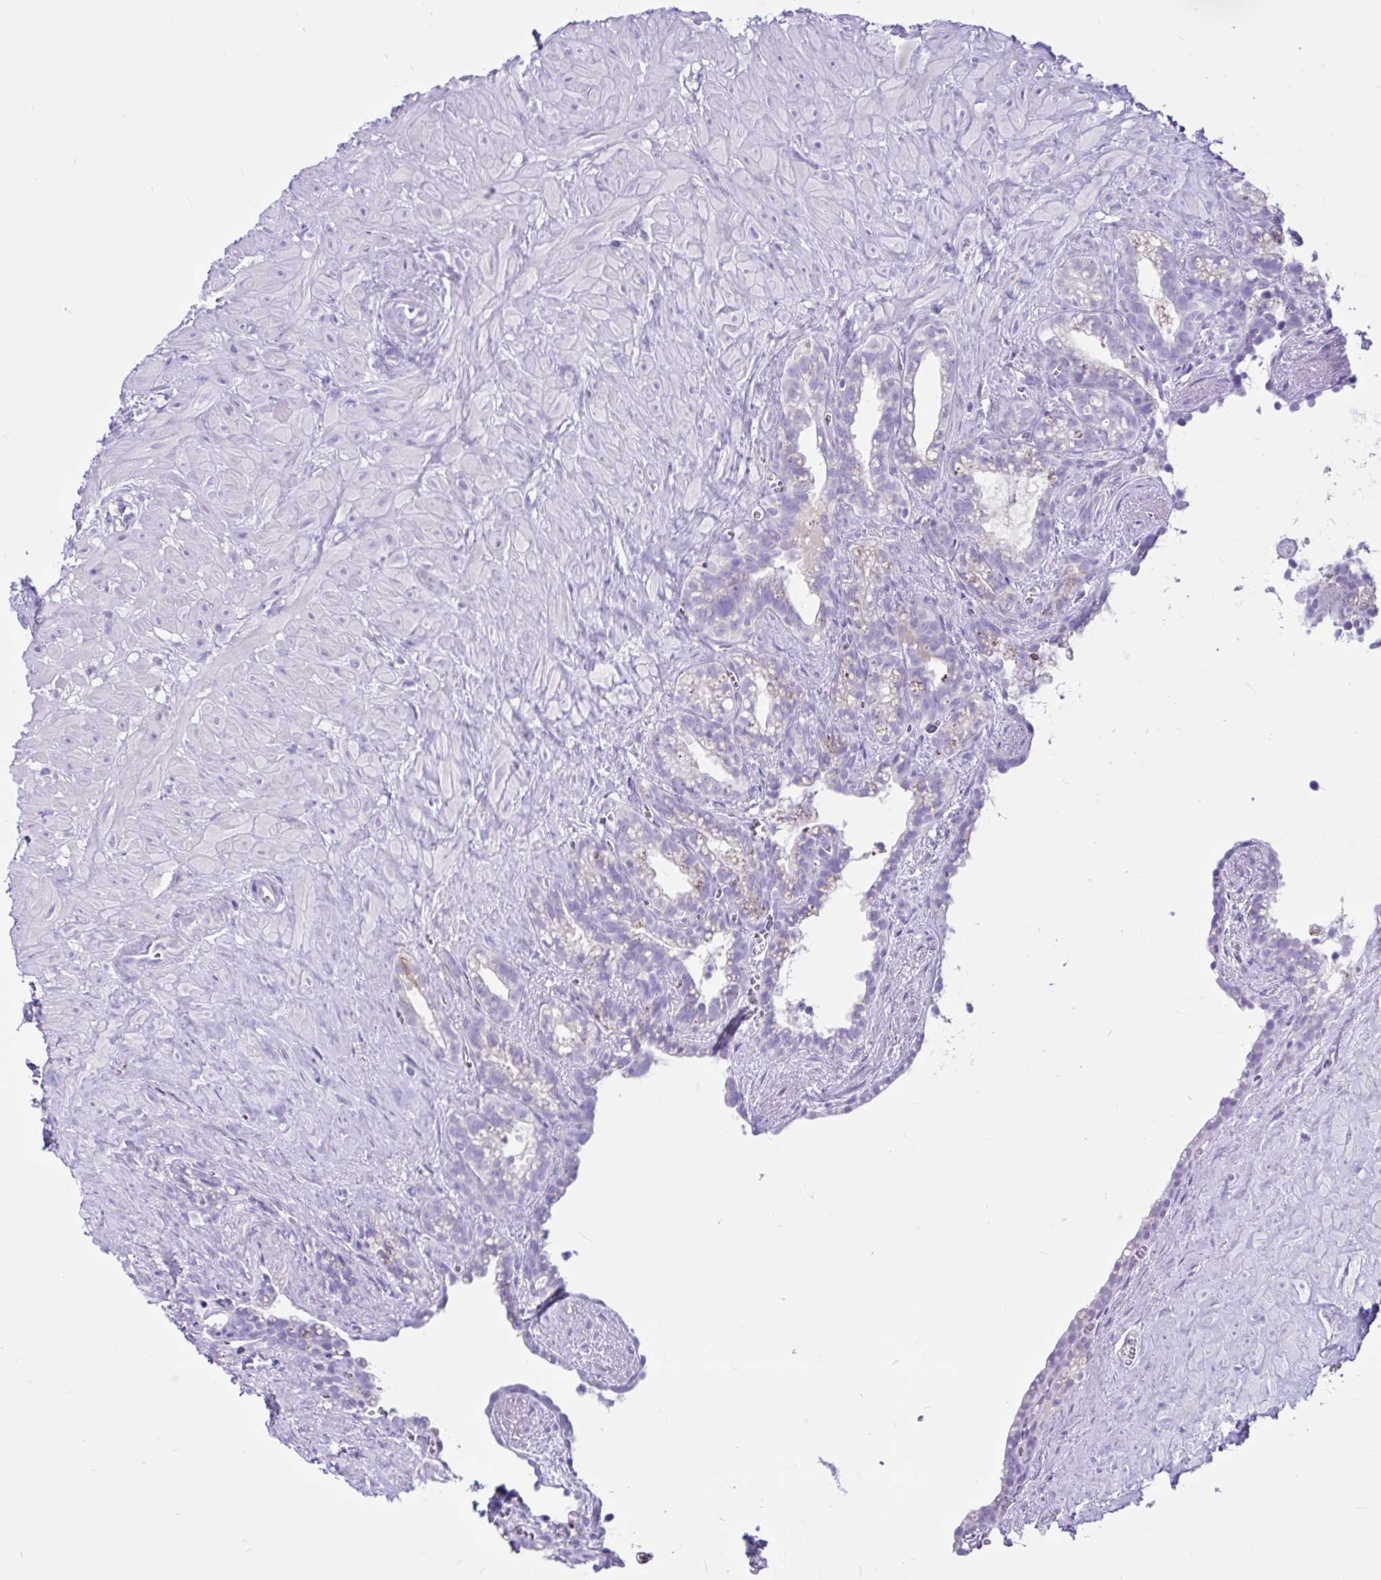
{"staining": {"intensity": "negative", "quantity": "none", "location": "none"}, "tissue": "seminal vesicle", "cell_type": "Glandular cells", "image_type": "normal", "snomed": [{"axis": "morphology", "description": "Normal tissue, NOS"}, {"axis": "topography", "description": "Seminal veicle"}], "caption": "This is an immunohistochemistry micrograph of normal seminal vesicle. There is no staining in glandular cells.", "gene": "CYP19A1", "patient": {"sex": "male", "age": 76}}